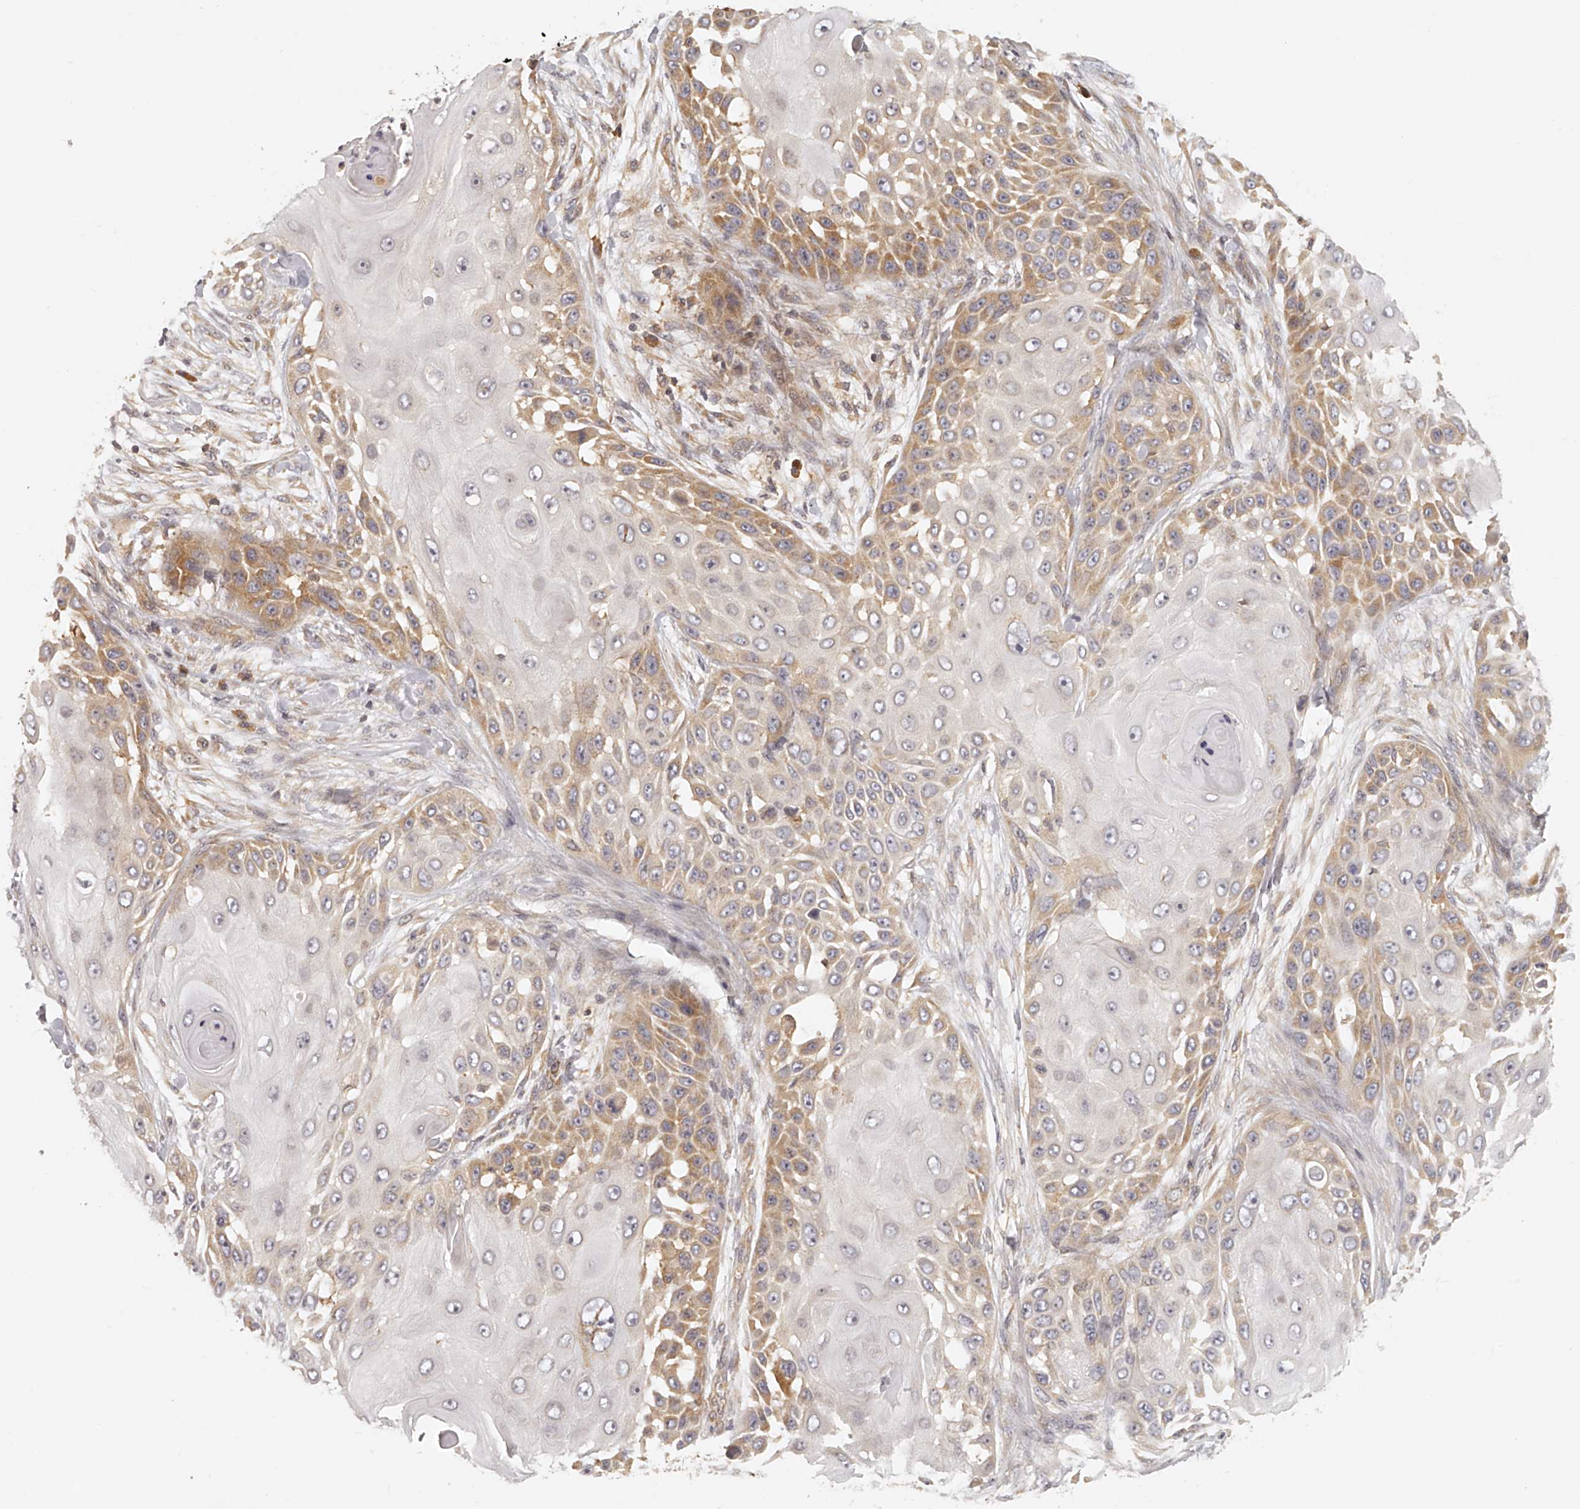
{"staining": {"intensity": "moderate", "quantity": "25%-75%", "location": "cytoplasmic/membranous"}, "tissue": "skin cancer", "cell_type": "Tumor cells", "image_type": "cancer", "snomed": [{"axis": "morphology", "description": "Squamous cell carcinoma, NOS"}, {"axis": "topography", "description": "Skin"}], "caption": "Immunohistochemical staining of squamous cell carcinoma (skin) shows medium levels of moderate cytoplasmic/membranous expression in approximately 25%-75% of tumor cells. Nuclei are stained in blue.", "gene": "EIF3I", "patient": {"sex": "female", "age": 44}}